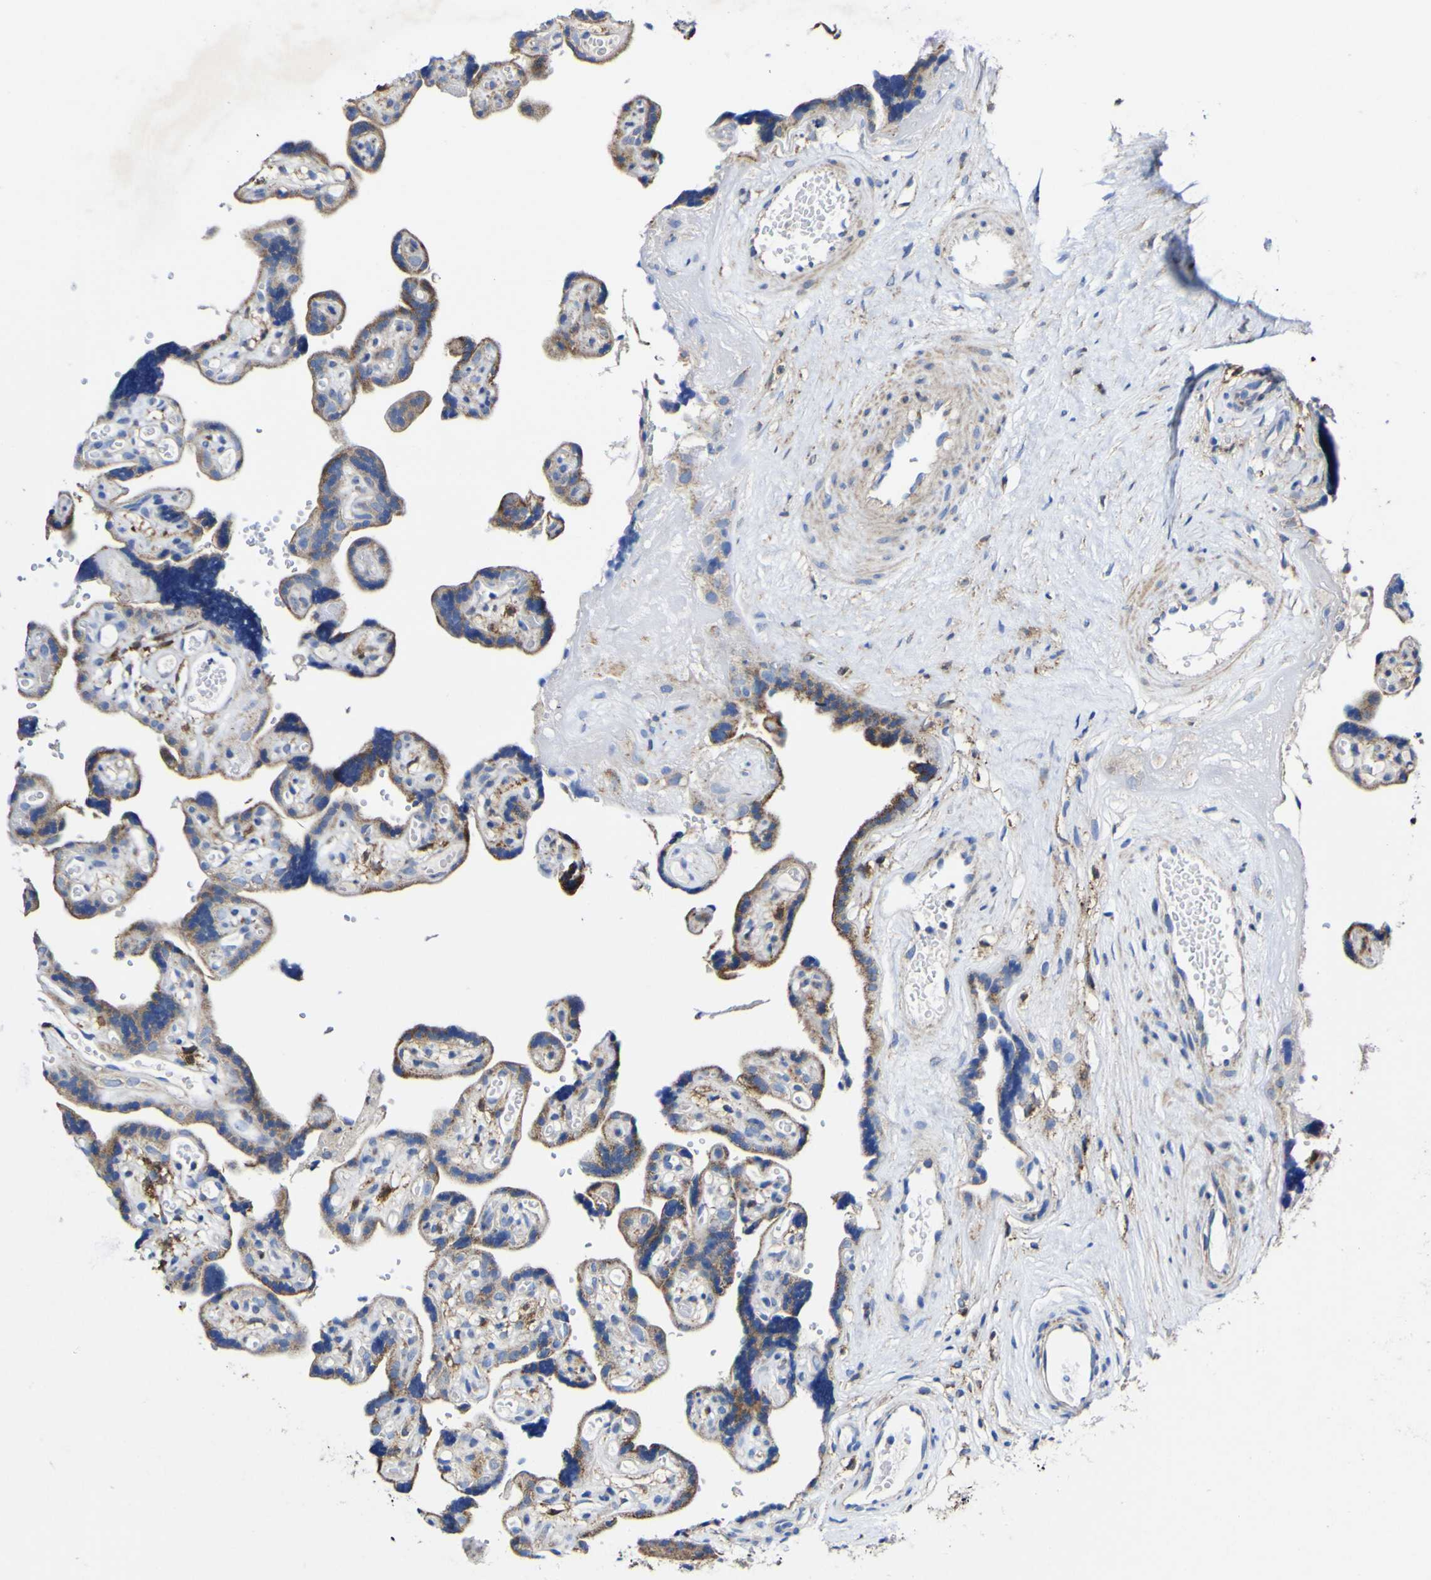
{"staining": {"intensity": "moderate", "quantity": ">75%", "location": "cytoplasmic/membranous"}, "tissue": "placenta", "cell_type": "Trophoblastic cells", "image_type": "normal", "snomed": [{"axis": "morphology", "description": "Normal tissue, NOS"}, {"axis": "topography", "description": "Placenta"}], "caption": "DAB immunohistochemical staining of unremarkable placenta reveals moderate cytoplasmic/membranous protein positivity in approximately >75% of trophoblastic cells.", "gene": "CCDC90B", "patient": {"sex": "female", "age": 30}}